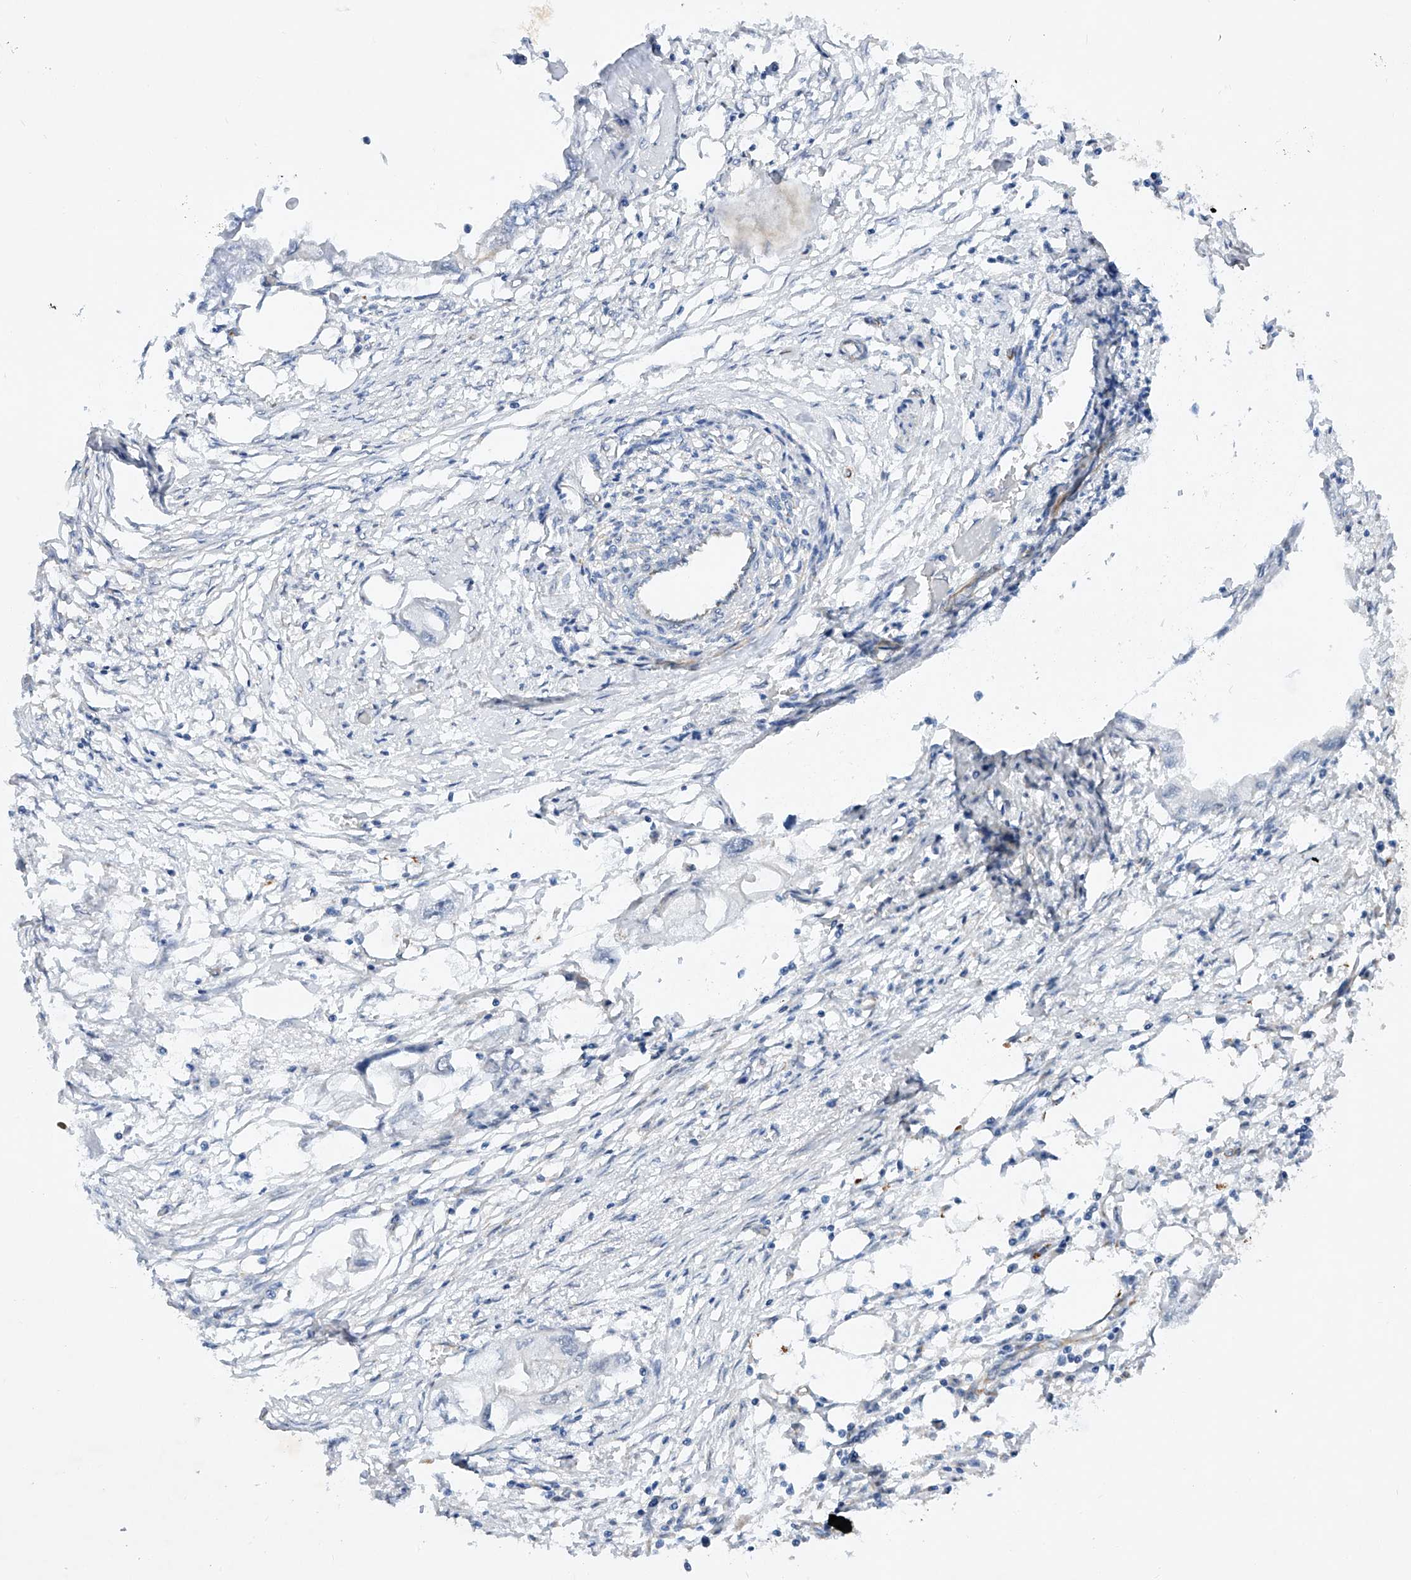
{"staining": {"intensity": "negative", "quantity": "none", "location": "none"}, "tissue": "endometrial cancer", "cell_type": "Tumor cells", "image_type": "cancer", "snomed": [{"axis": "morphology", "description": "Adenocarcinoma, NOS"}, {"axis": "morphology", "description": "Adenocarcinoma, metastatic, NOS"}, {"axis": "topography", "description": "Adipose tissue"}, {"axis": "topography", "description": "Endometrium"}], "caption": "Immunohistochemical staining of endometrial adenocarcinoma reveals no significant positivity in tumor cells. (DAB immunohistochemistry, high magnification).", "gene": "AMD1", "patient": {"sex": "female", "age": 67}}